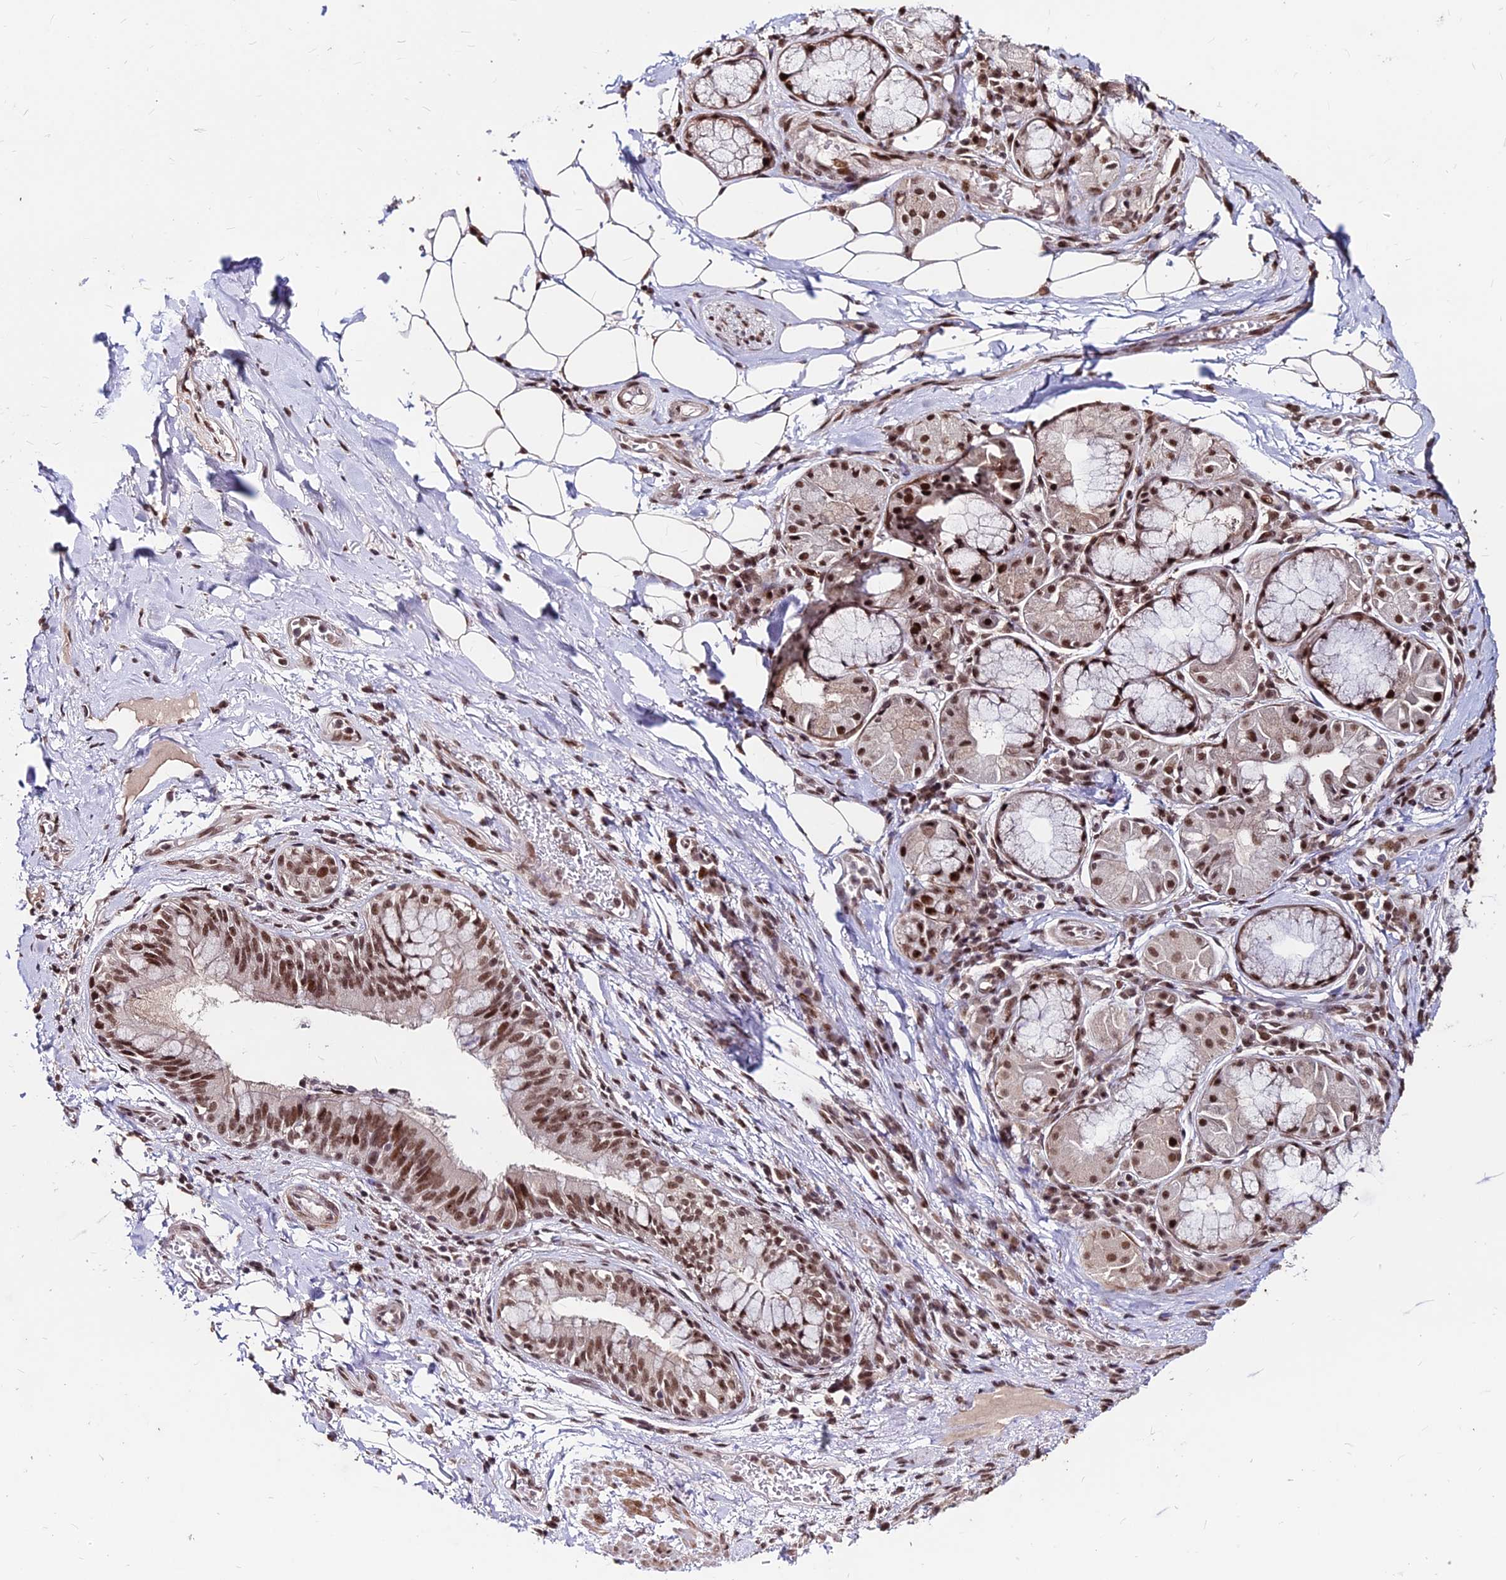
{"staining": {"intensity": "moderate", "quantity": ">75%", "location": "nuclear"}, "tissue": "adipose tissue", "cell_type": "Adipocytes", "image_type": "normal", "snomed": [{"axis": "morphology", "description": "Normal tissue, NOS"}, {"axis": "topography", "description": "Lymph node"}, {"axis": "topography", "description": "Cartilage tissue"}, {"axis": "topography", "description": "Bronchus"}], "caption": "Immunohistochemistry (IHC) of unremarkable adipose tissue displays medium levels of moderate nuclear staining in about >75% of adipocytes.", "gene": "ZBED4", "patient": {"sex": "male", "age": 63}}